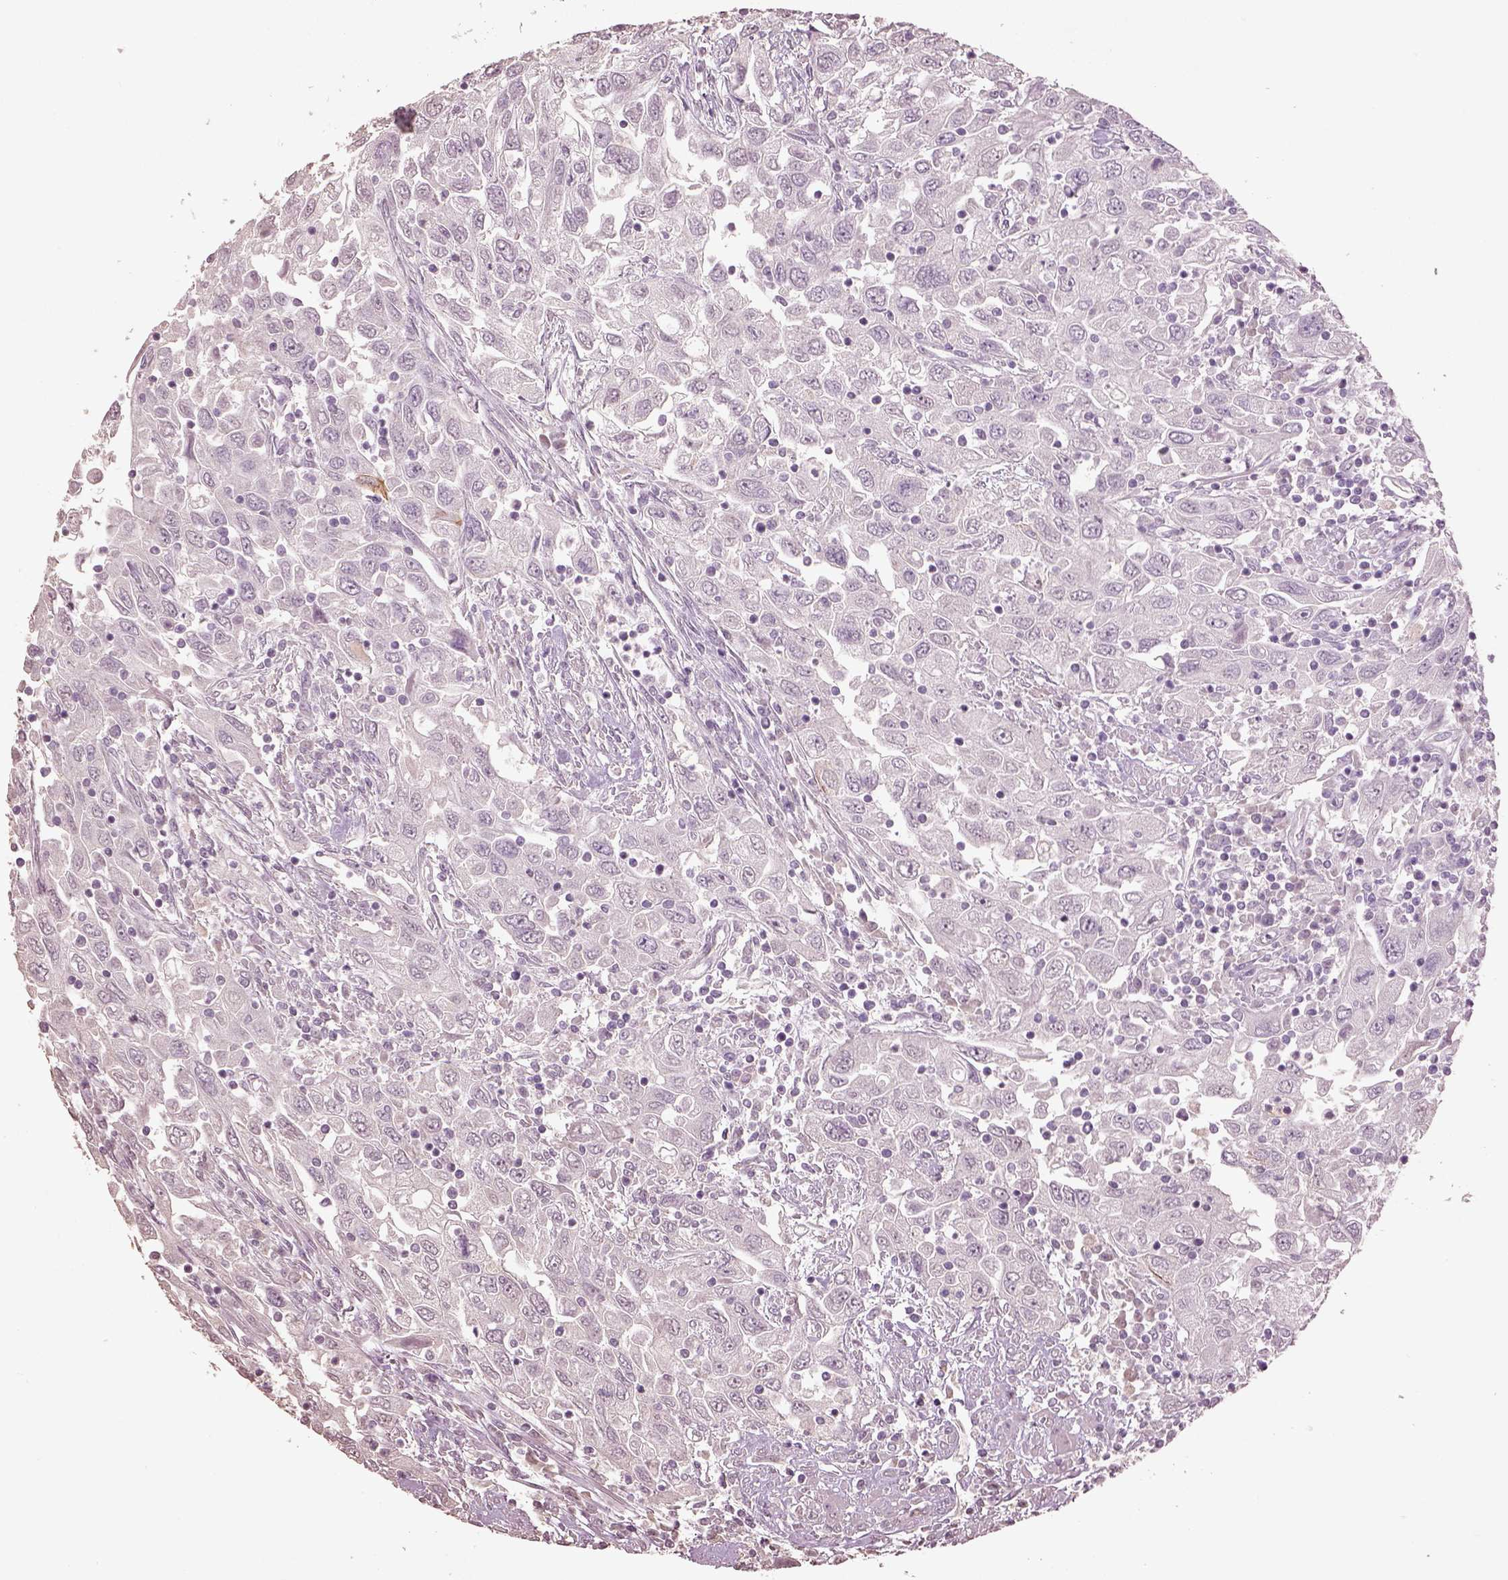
{"staining": {"intensity": "negative", "quantity": "none", "location": "none"}, "tissue": "urothelial cancer", "cell_type": "Tumor cells", "image_type": "cancer", "snomed": [{"axis": "morphology", "description": "Urothelial carcinoma, High grade"}, {"axis": "topography", "description": "Urinary bladder"}], "caption": "Immunohistochemistry micrograph of human urothelial carcinoma (high-grade) stained for a protein (brown), which displays no expression in tumor cells.", "gene": "KCNIP3", "patient": {"sex": "male", "age": 76}}